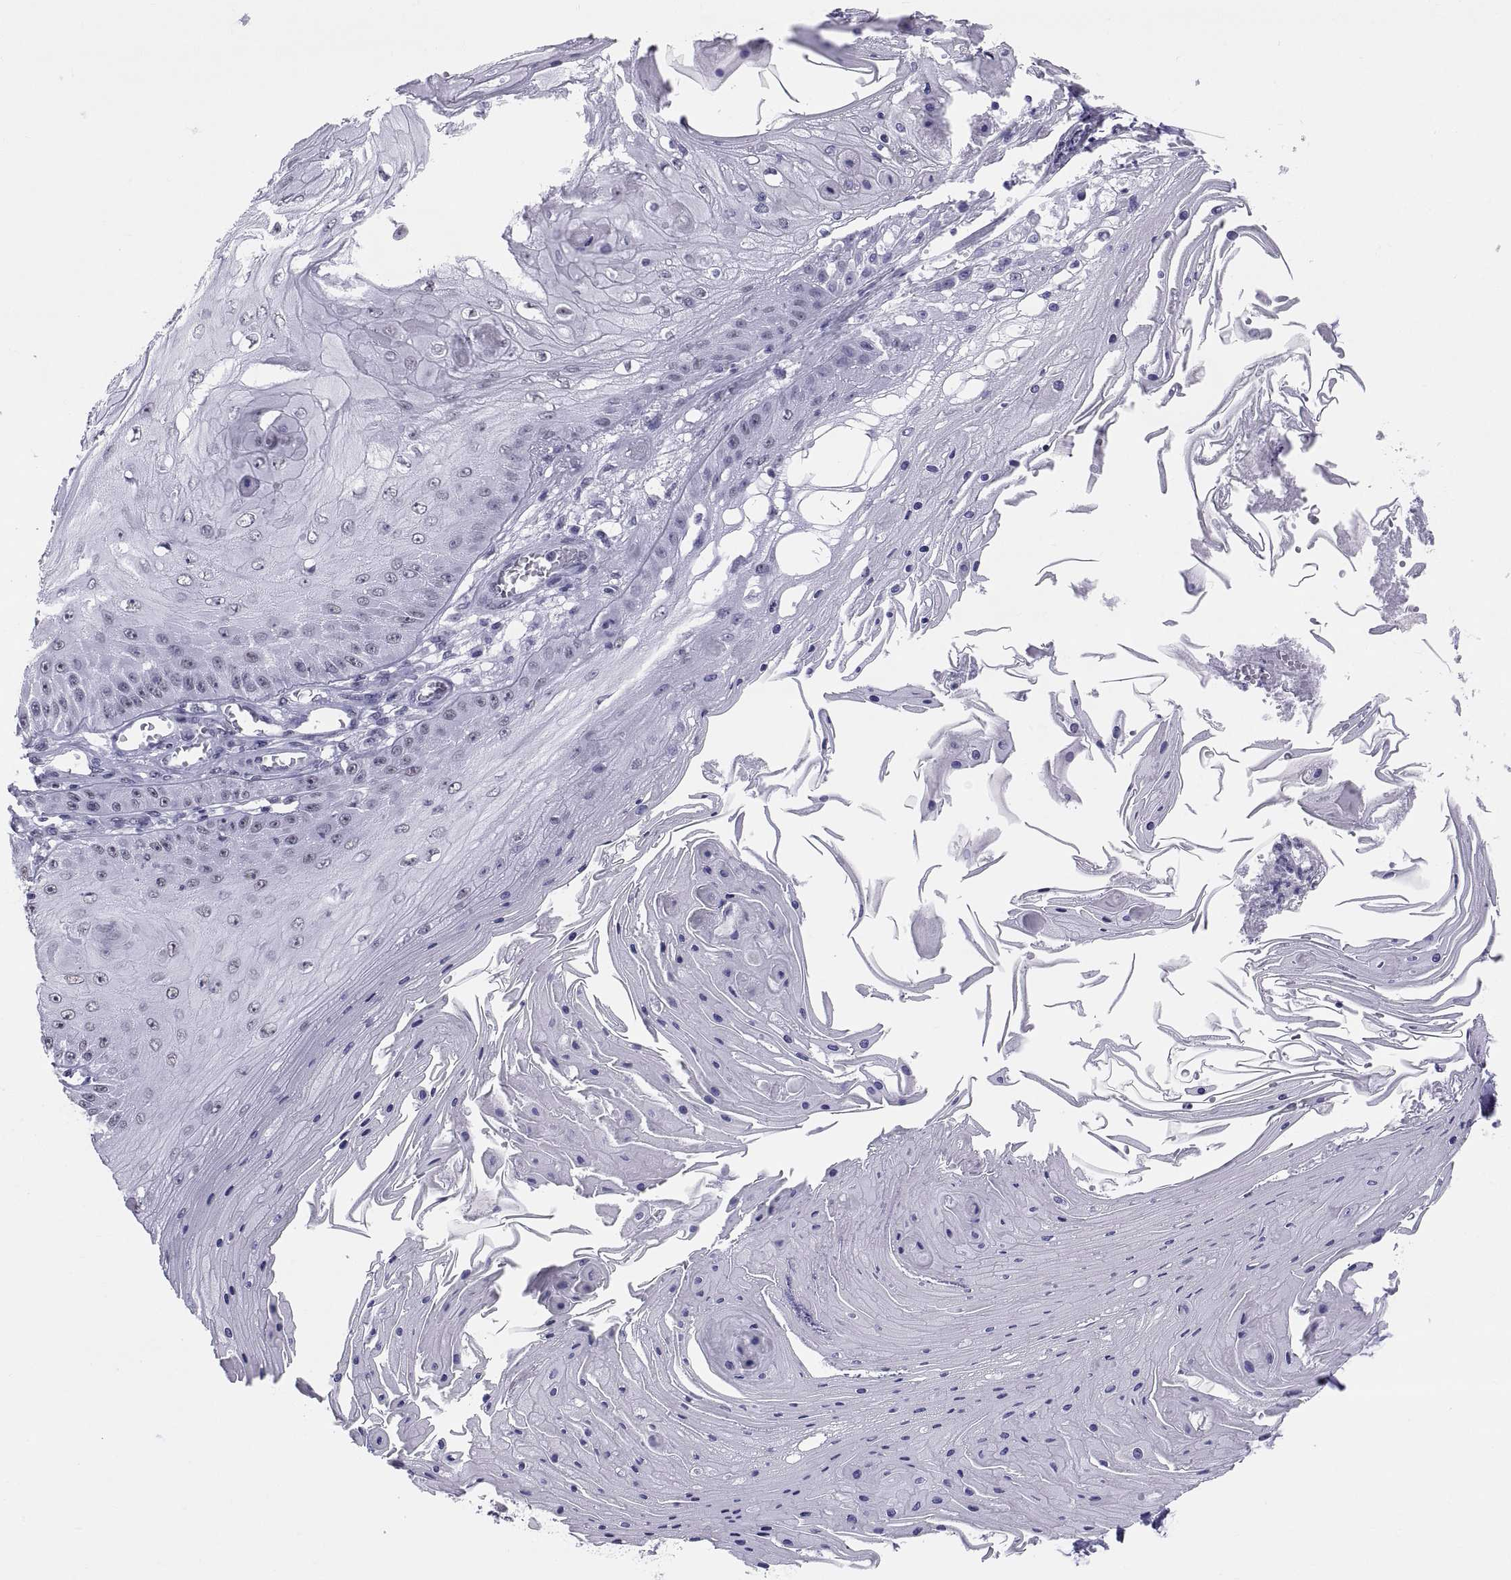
{"staining": {"intensity": "negative", "quantity": "none", "location": "none"}, "tissue": "skin cancer", "cell_type": "Tumor cells", "image_type": "cancer", "snomed": [{"axis": "morphology", "description": "Squamous cell carcinoma, NOS"}, {"axis": "topography", "description": "Skin"}], "caption": "IHC image of skin cancer stained for a protein (brown), which reveals no staining in tumor cells. (DAB IHC visualized using brightfield microscopy, high magnification).", "gene": "NEUROD6", "patient": {"sex": "male", "age": 70}}